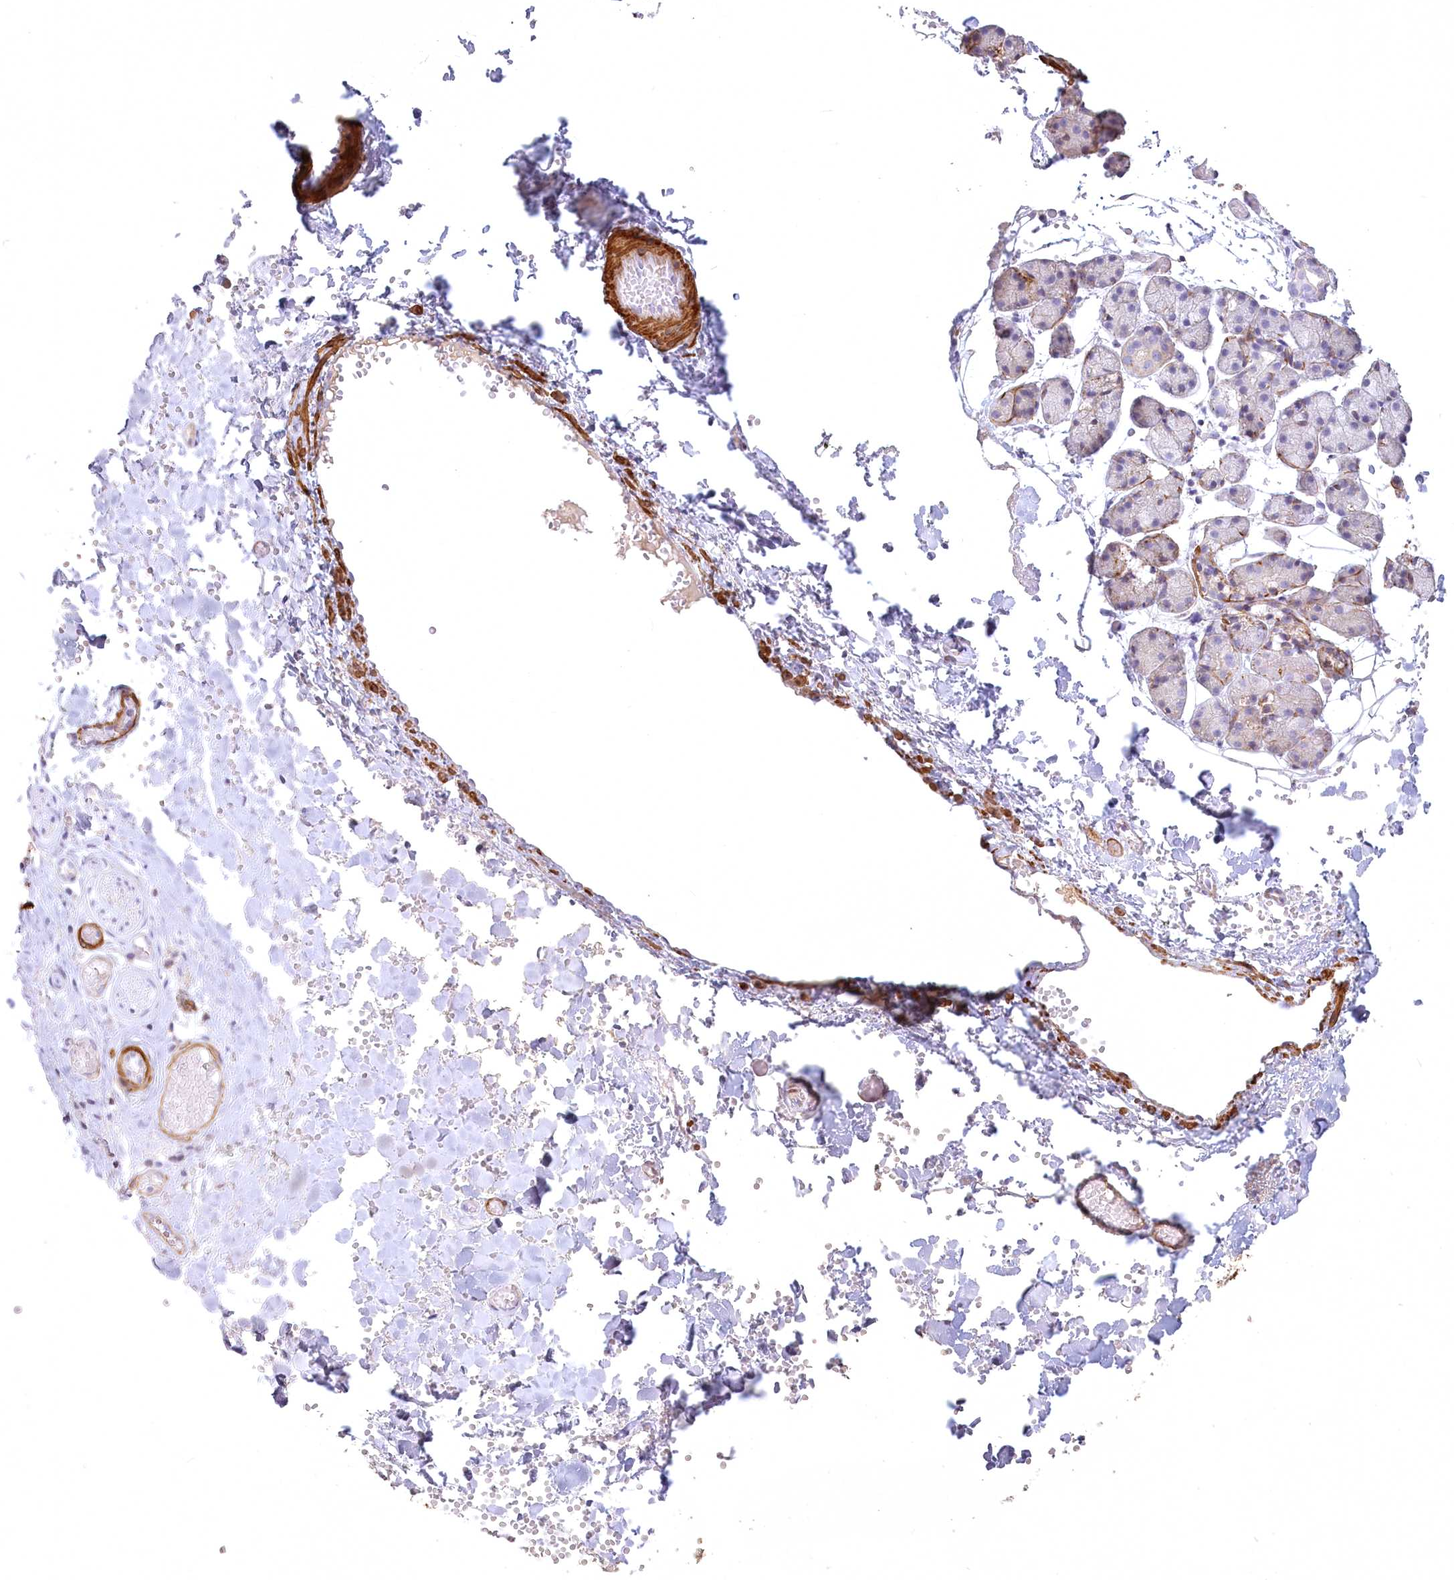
{"staining": {"intensity": "moderate", "quantity": "<25%", "location": "cytoplasmic/membranous"}, "tissue": "salivary gland", "cell_type": "Glandular cells", "image_type": "normal", "snomed": [{"axis": "morphology", "description": "Normal tissue, NOS"}, {"axis": "topography", "description": "Salivary gland"}], "caption": "Immunohistochemical staining of benign human salivary gland reveals moderate cytoplasmic/membranous protein positivity in approximately <25% of glandular cells. (DAB (3,3'-diaminobenzidine) IHC, brown staining for protein, blue staining for nuclei).", "gene": "INPP4B", "patient": {"sex": "female", "age": 33}}